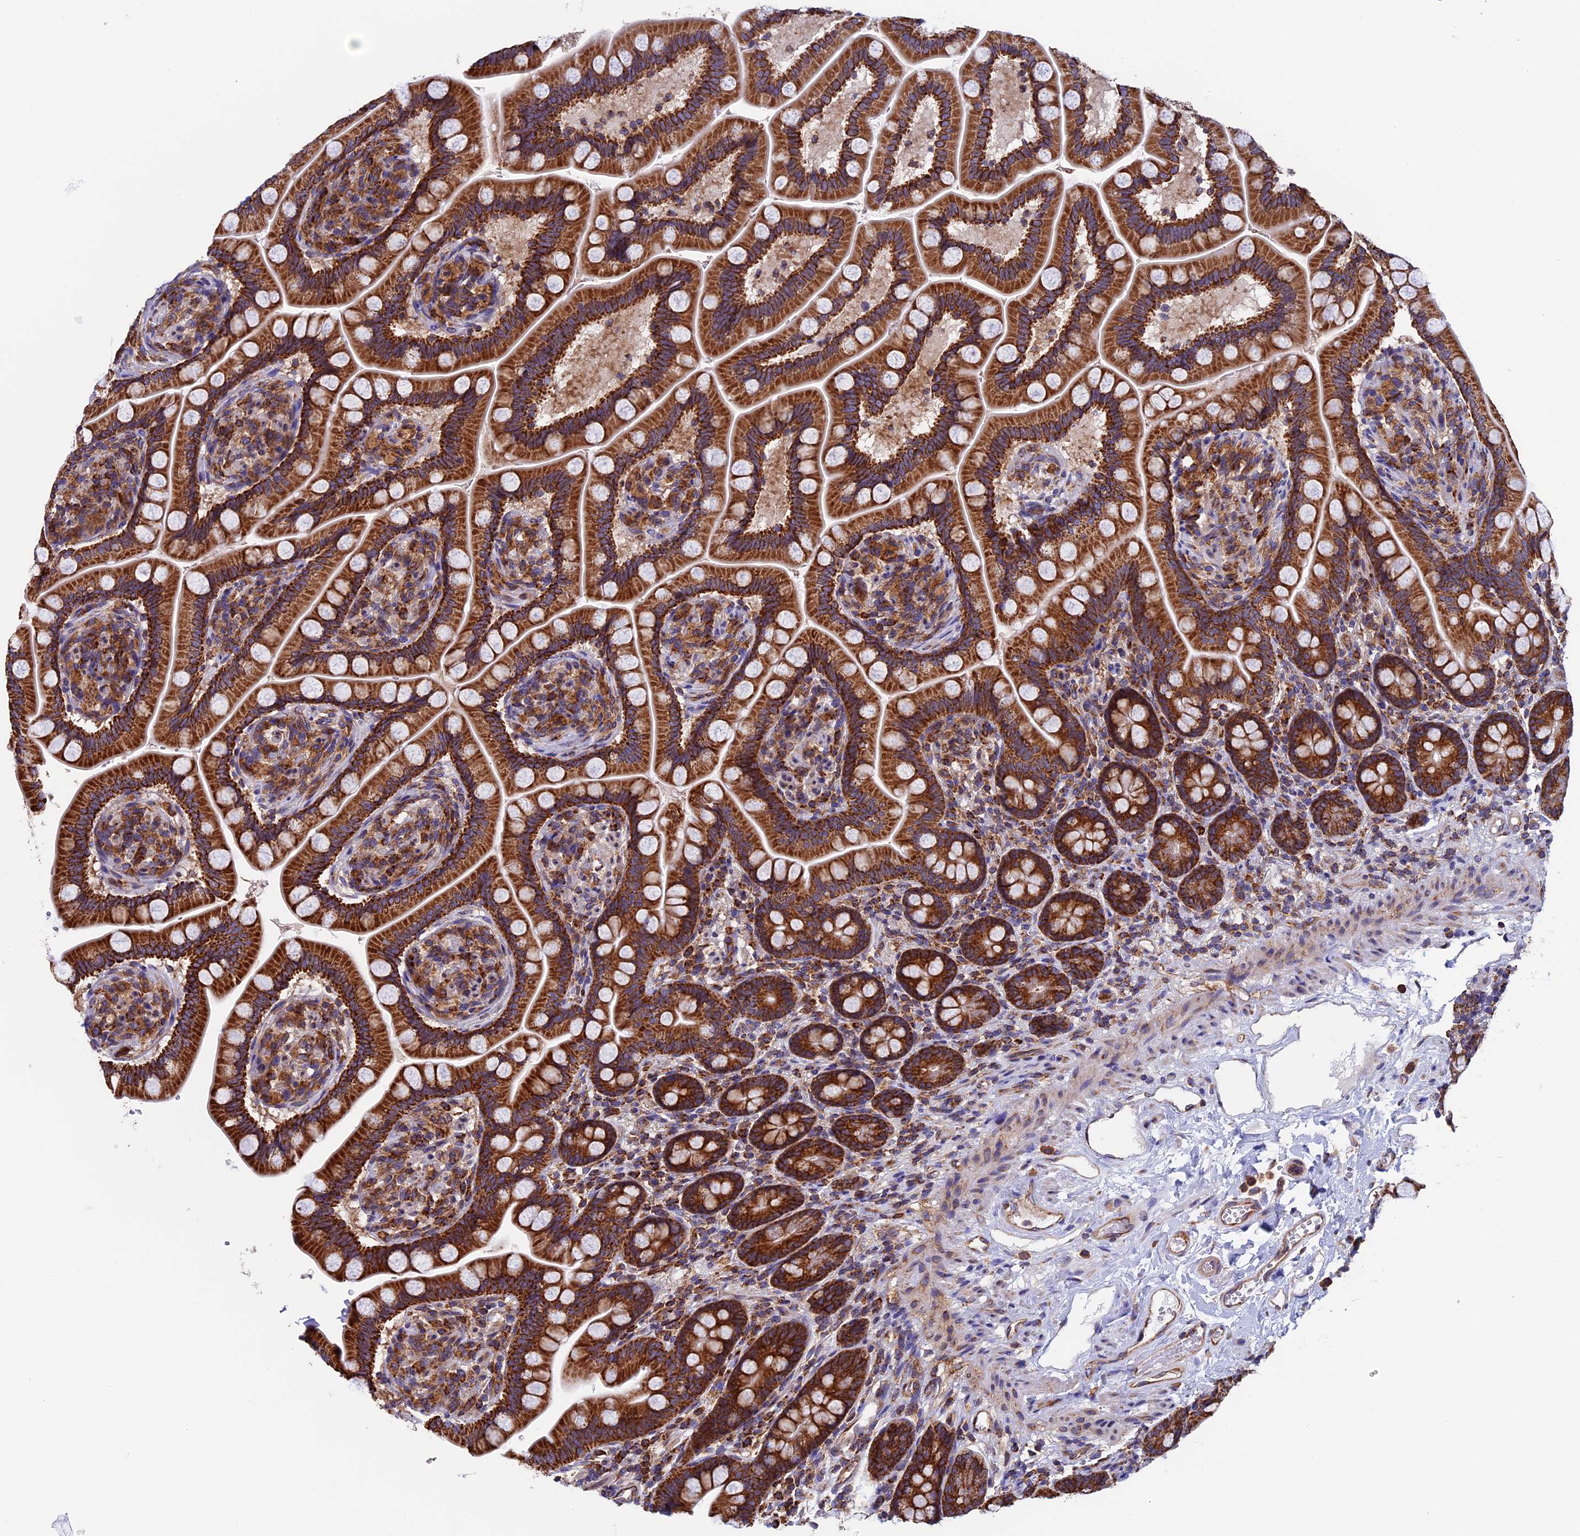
{"staining": {"intensity": "strong", "quantity": ">75%", "location": "cytoplasmic/membranous"}, "tissue": "small intestine", "cell_type": "Glandular cells", "image_type": "normal", "snomed": [{"axis": "morphology", "description": "Normal tissue, NOS"}, {"axis": "topography", "description": "Small intestine"}], "caption": "The micrograph demonstrates a brown stain indicating the presence of a protein in the cytoplasmic/membranous of glandular cells in small intestine. The protein of interest is stained brown, and the nuclei are stained in blue (DAB IHC with brightfield microscopy, high magnification).", "gene": "SLC9A5", "patient": {"sex": "female", "age": 64}}